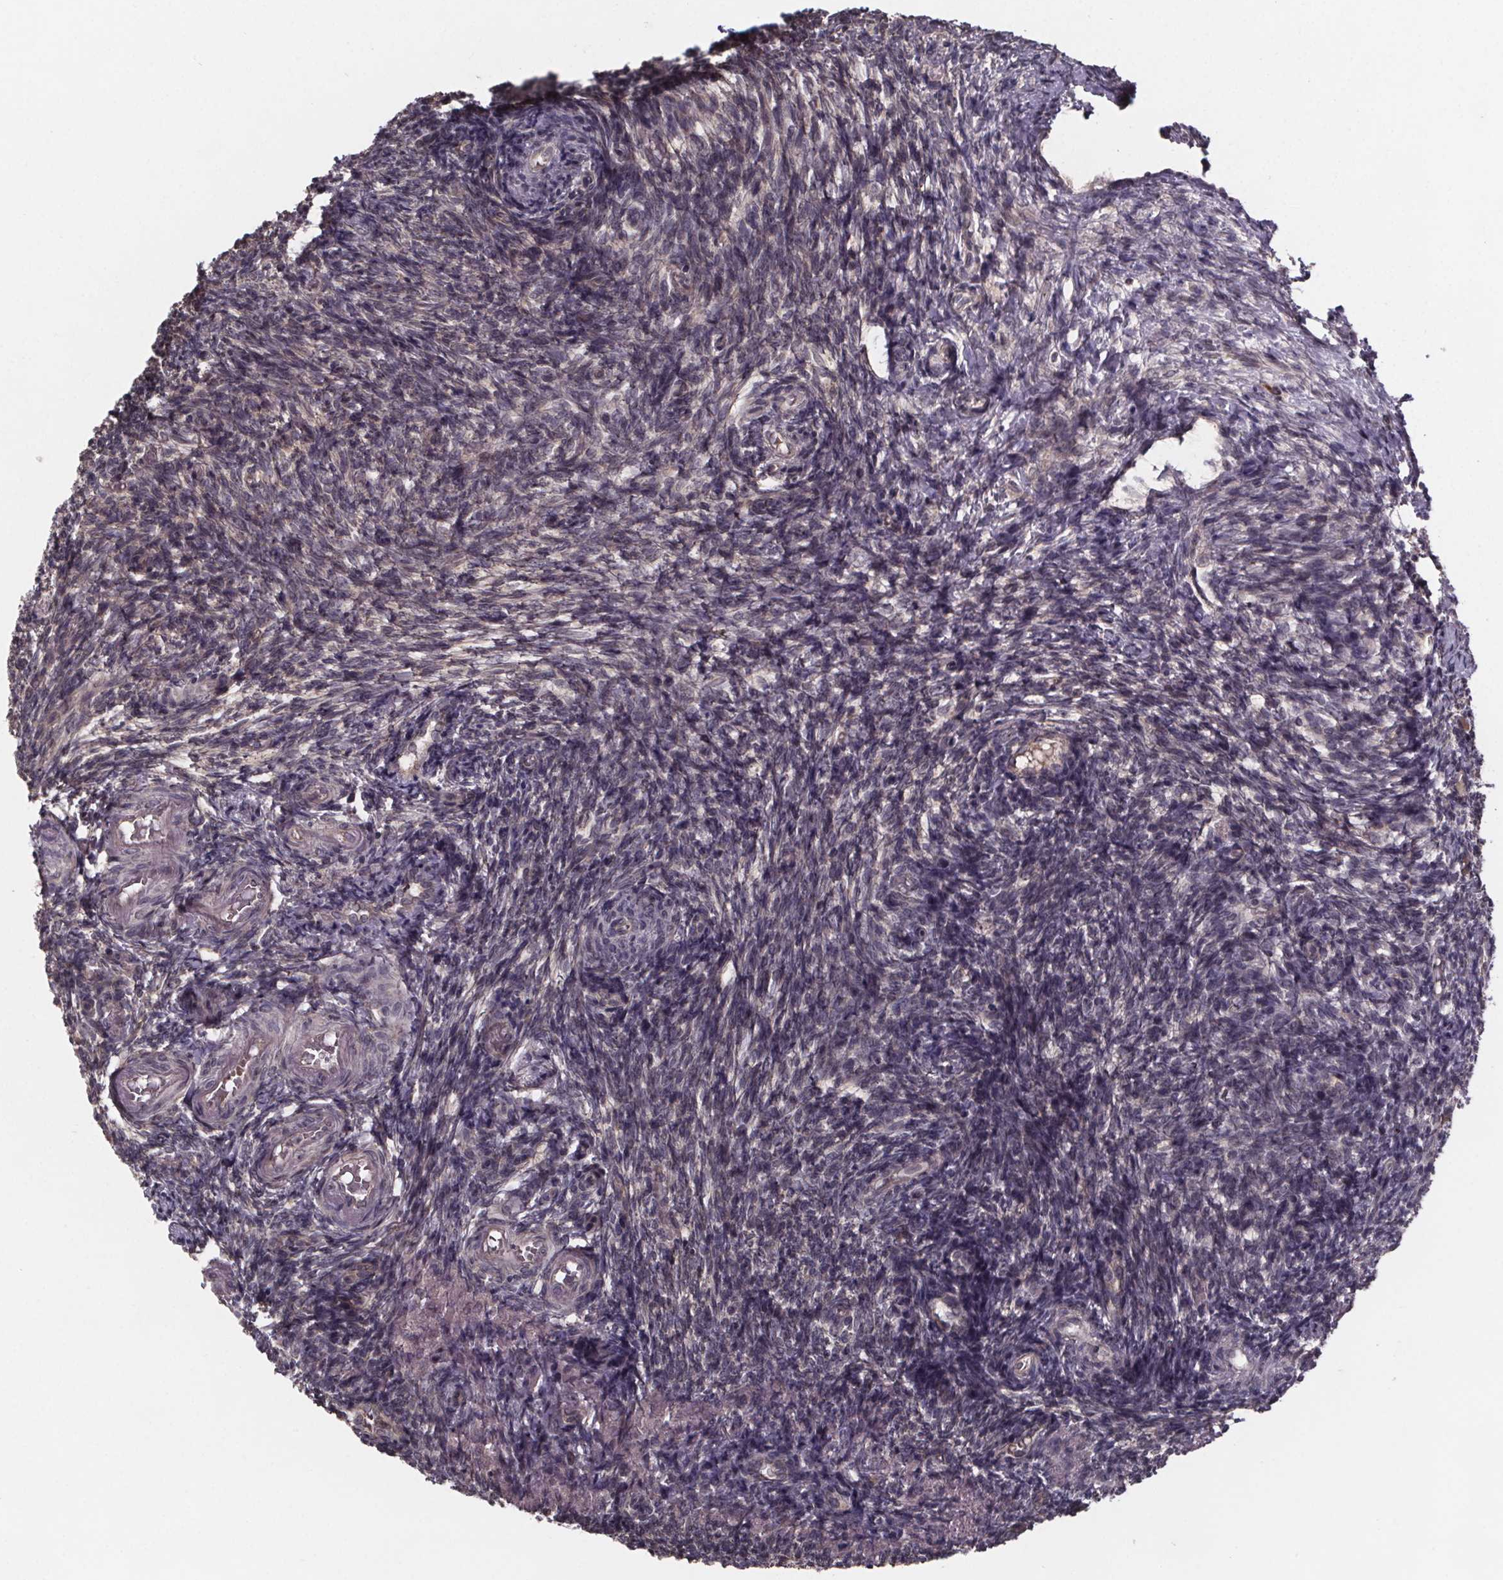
{"staining": {"intensity": "weak", "quantity": ">75%", "location": "cytoplasmic/membranous"}, "tissue": "ovary", "cell_type": "Follicle cells", "image_type": "normal", "snomed": [{"axis": "morphology", "description": "Normal tissue, NOS"}, {"axis": "topography", "description": "Ovary"}], "caption": "Brown immunohistochemical staining in unremarkable ovary shows weak cytoplasmic/membranous staining in about >75% of follicle cells.", "gene": "SAT1", "patient": {"sex": "female", "age": 39}}